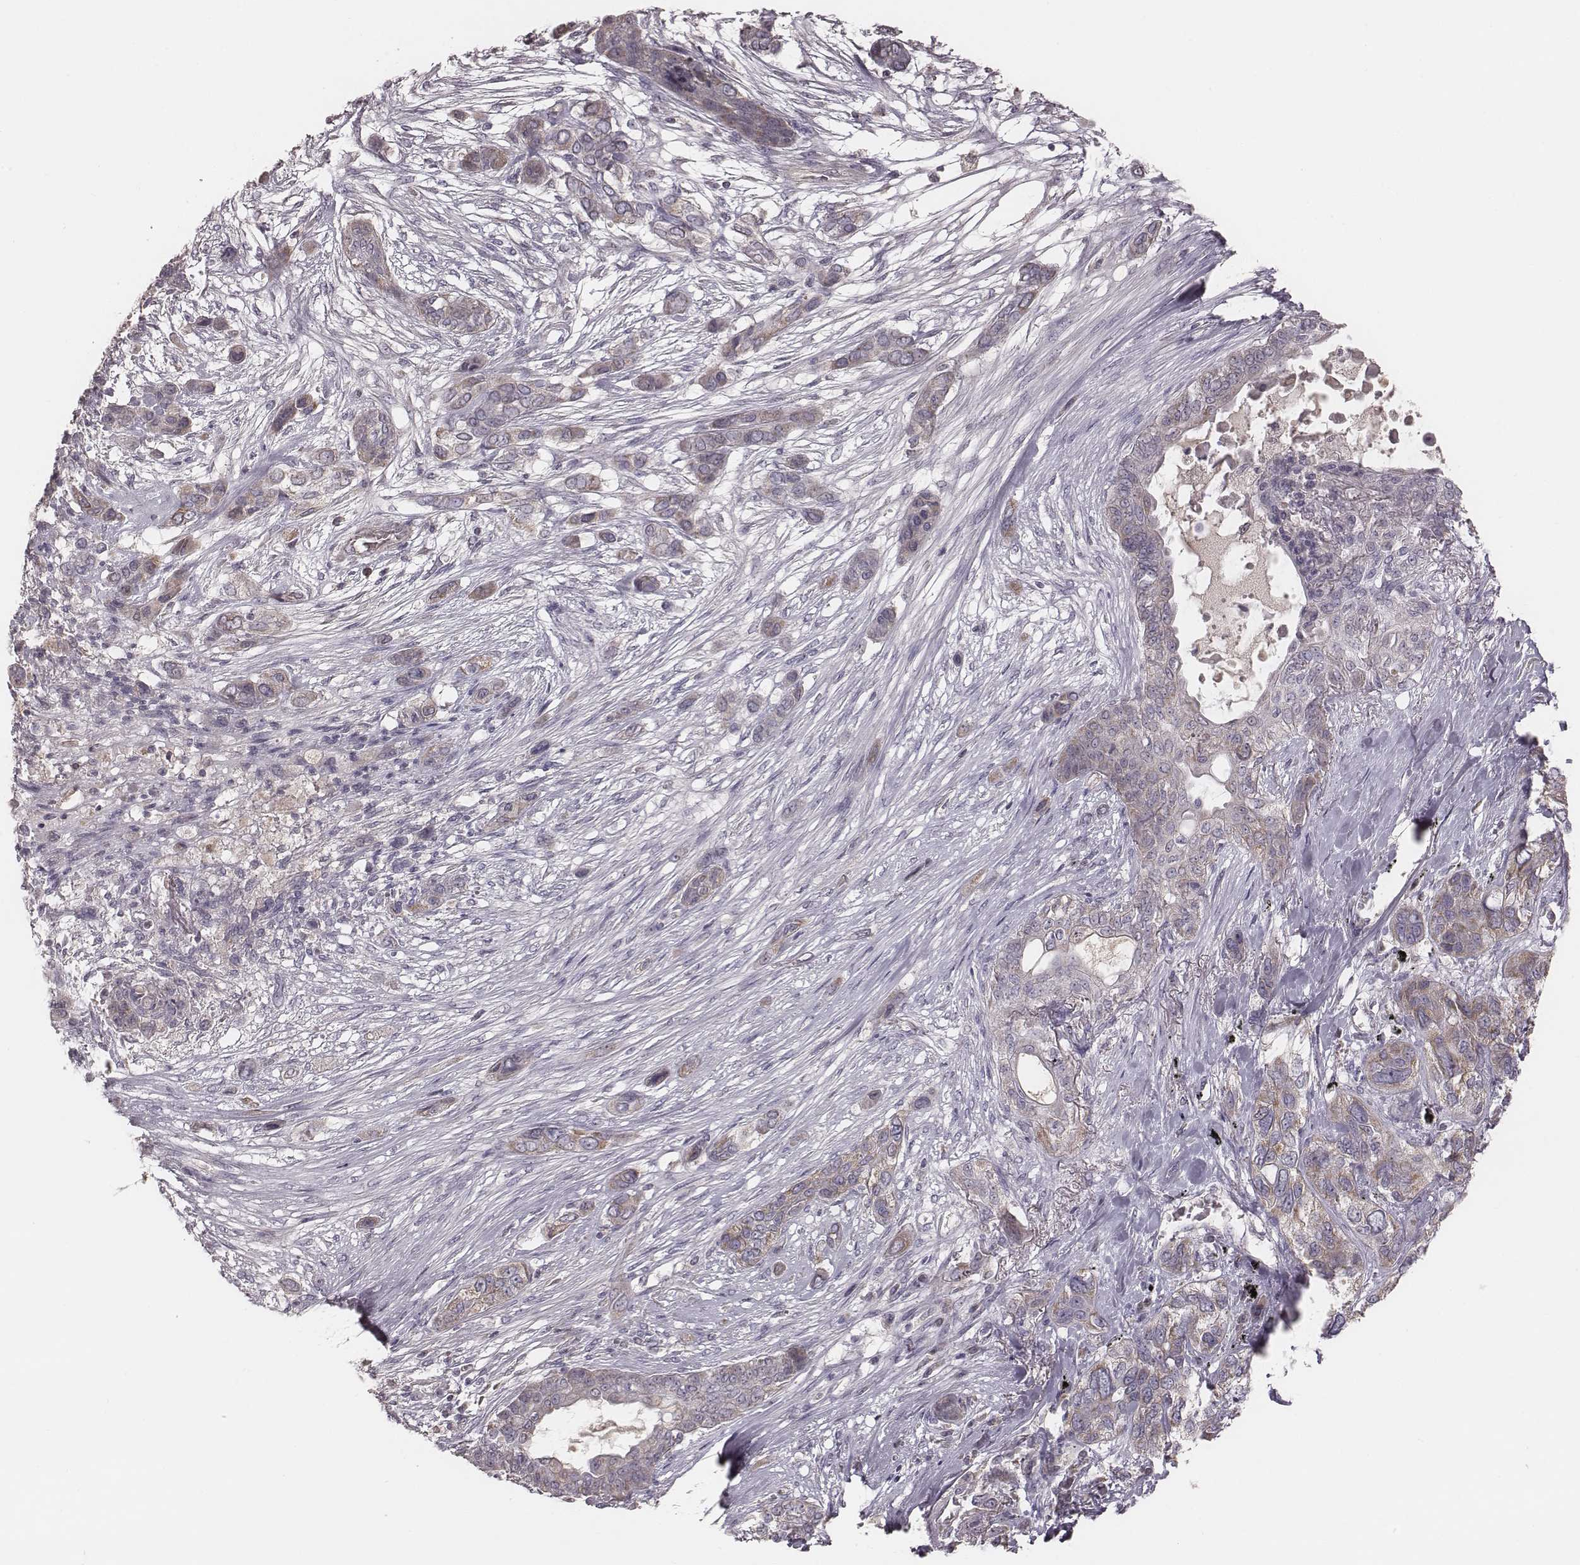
{"staining": {"intensity": "weak", "quantity": "25%-75%", "location": "cytoplasmic/membranous"}, "tissue": "lung cancer", "cell_type": "Tumor cells", "image_type": "cancer", "snomed": [{"axis": "morphology", "description": "Squamous cell carcinoma, NOS"}, {"axis": "topography", "description": "Lung"}], "caption": "Immunohistochemistry micrograph of neoplastic tissue: human squamous cell carcinoma (lung) stained using IHC displays low levels of weak protein expression localized specifically in the cytoplasmic/membranous of tumor cells, appearing as a cytoplasmic/membranous brown color.", "gene": "MRPS27", "patient": {"sex": "female", "age": 70}}